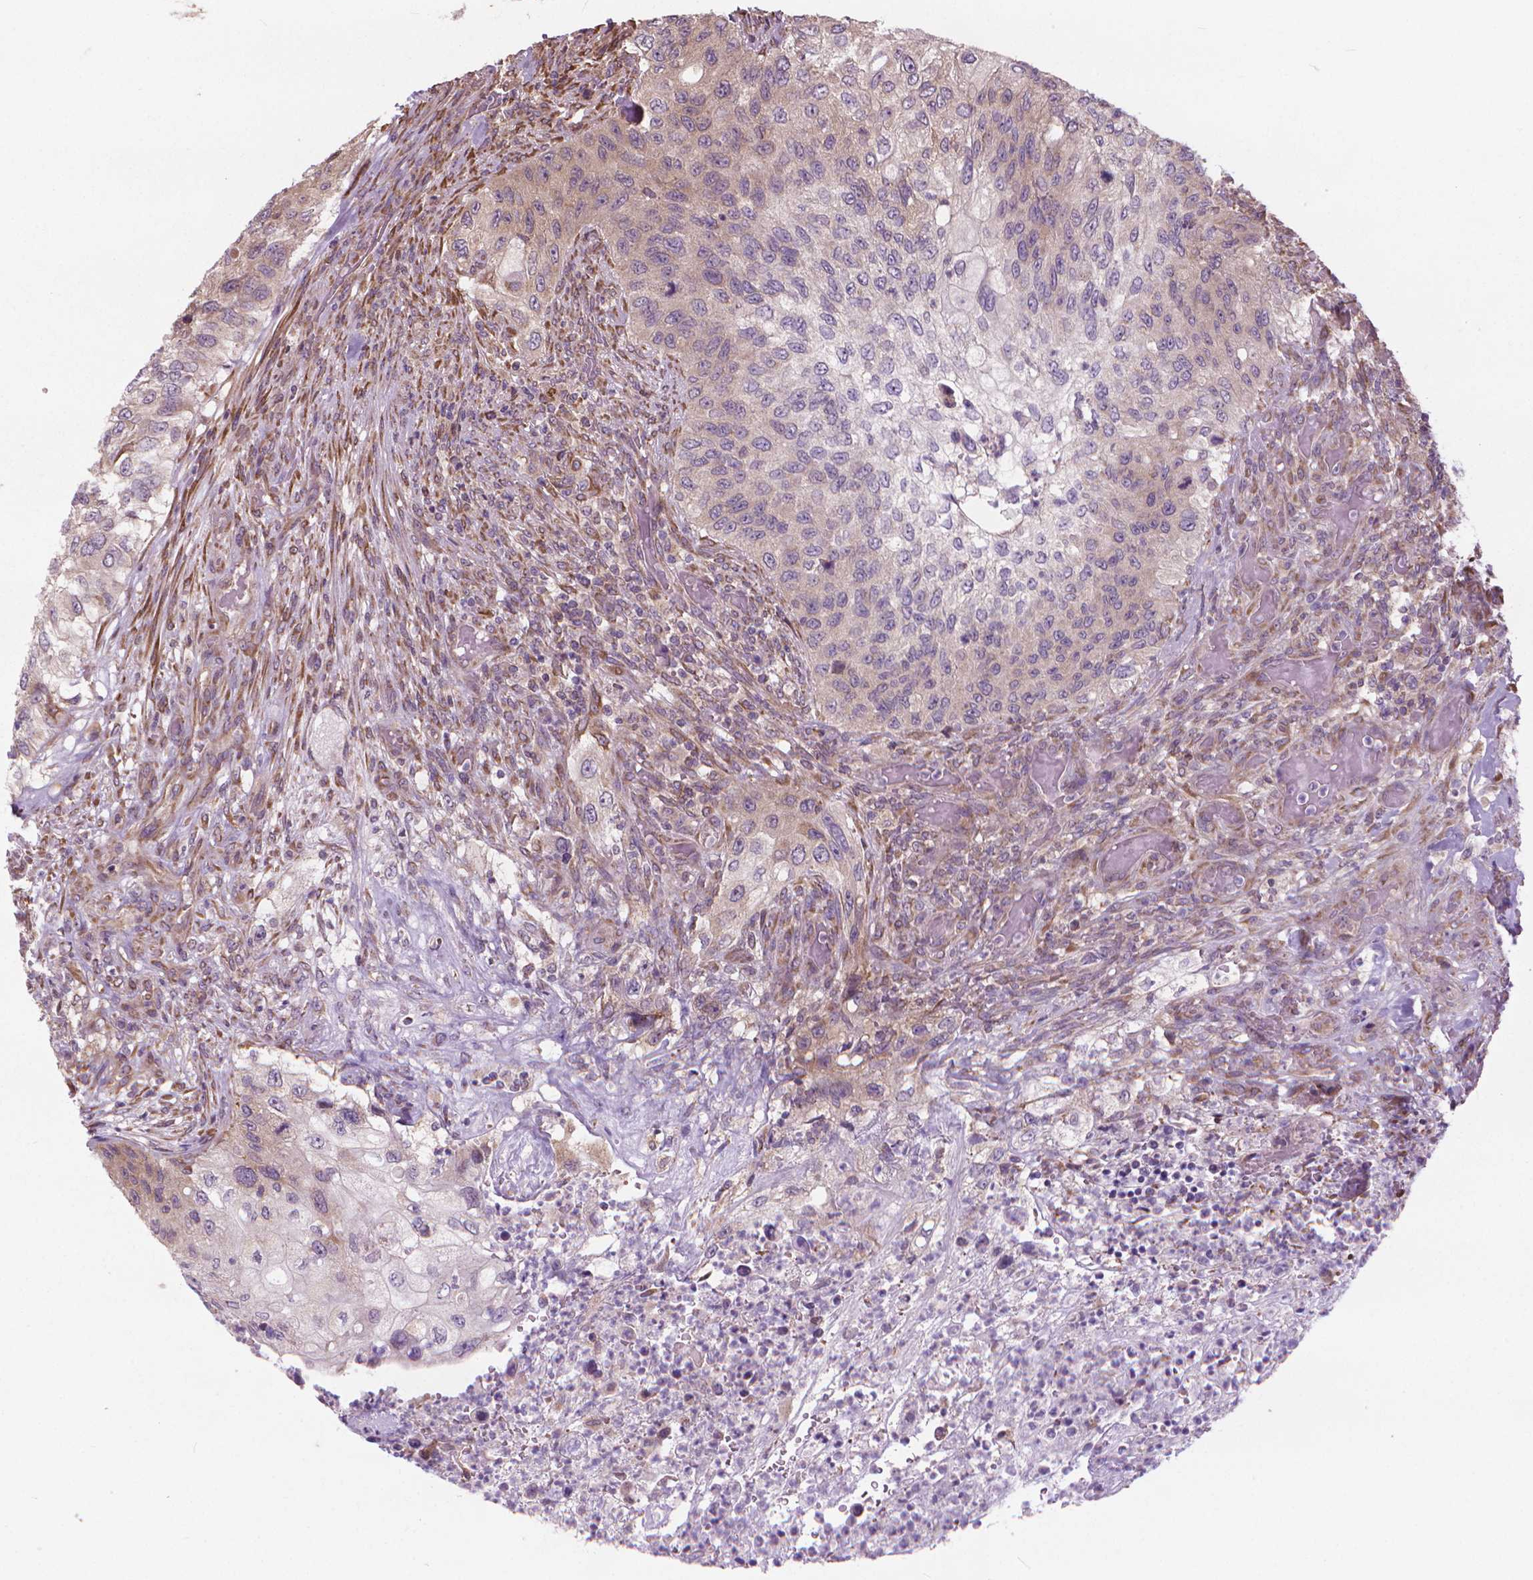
{"staining": {"intensity": "weak", "quantity": "<25%", "location": "cytoplasmic/membranous"}, "tissue": "urothelial cancer", "cell_type": "Tumor cells", "image_type": "cancer", "snomed": [{"axis": "morphology", "description": "Urothelial carcinoma, High grade"}, {"axis": "topography", "description": "Urinary bladder"}], "caption": "DAB (3,3'-diaminobenzidine) immunohistochemical staining of high-grade urothelial carcinoma reveals no significant expression in tumor cells.", "gene": "NUDT1", "patient": {"sex": "female", "age": 60}}